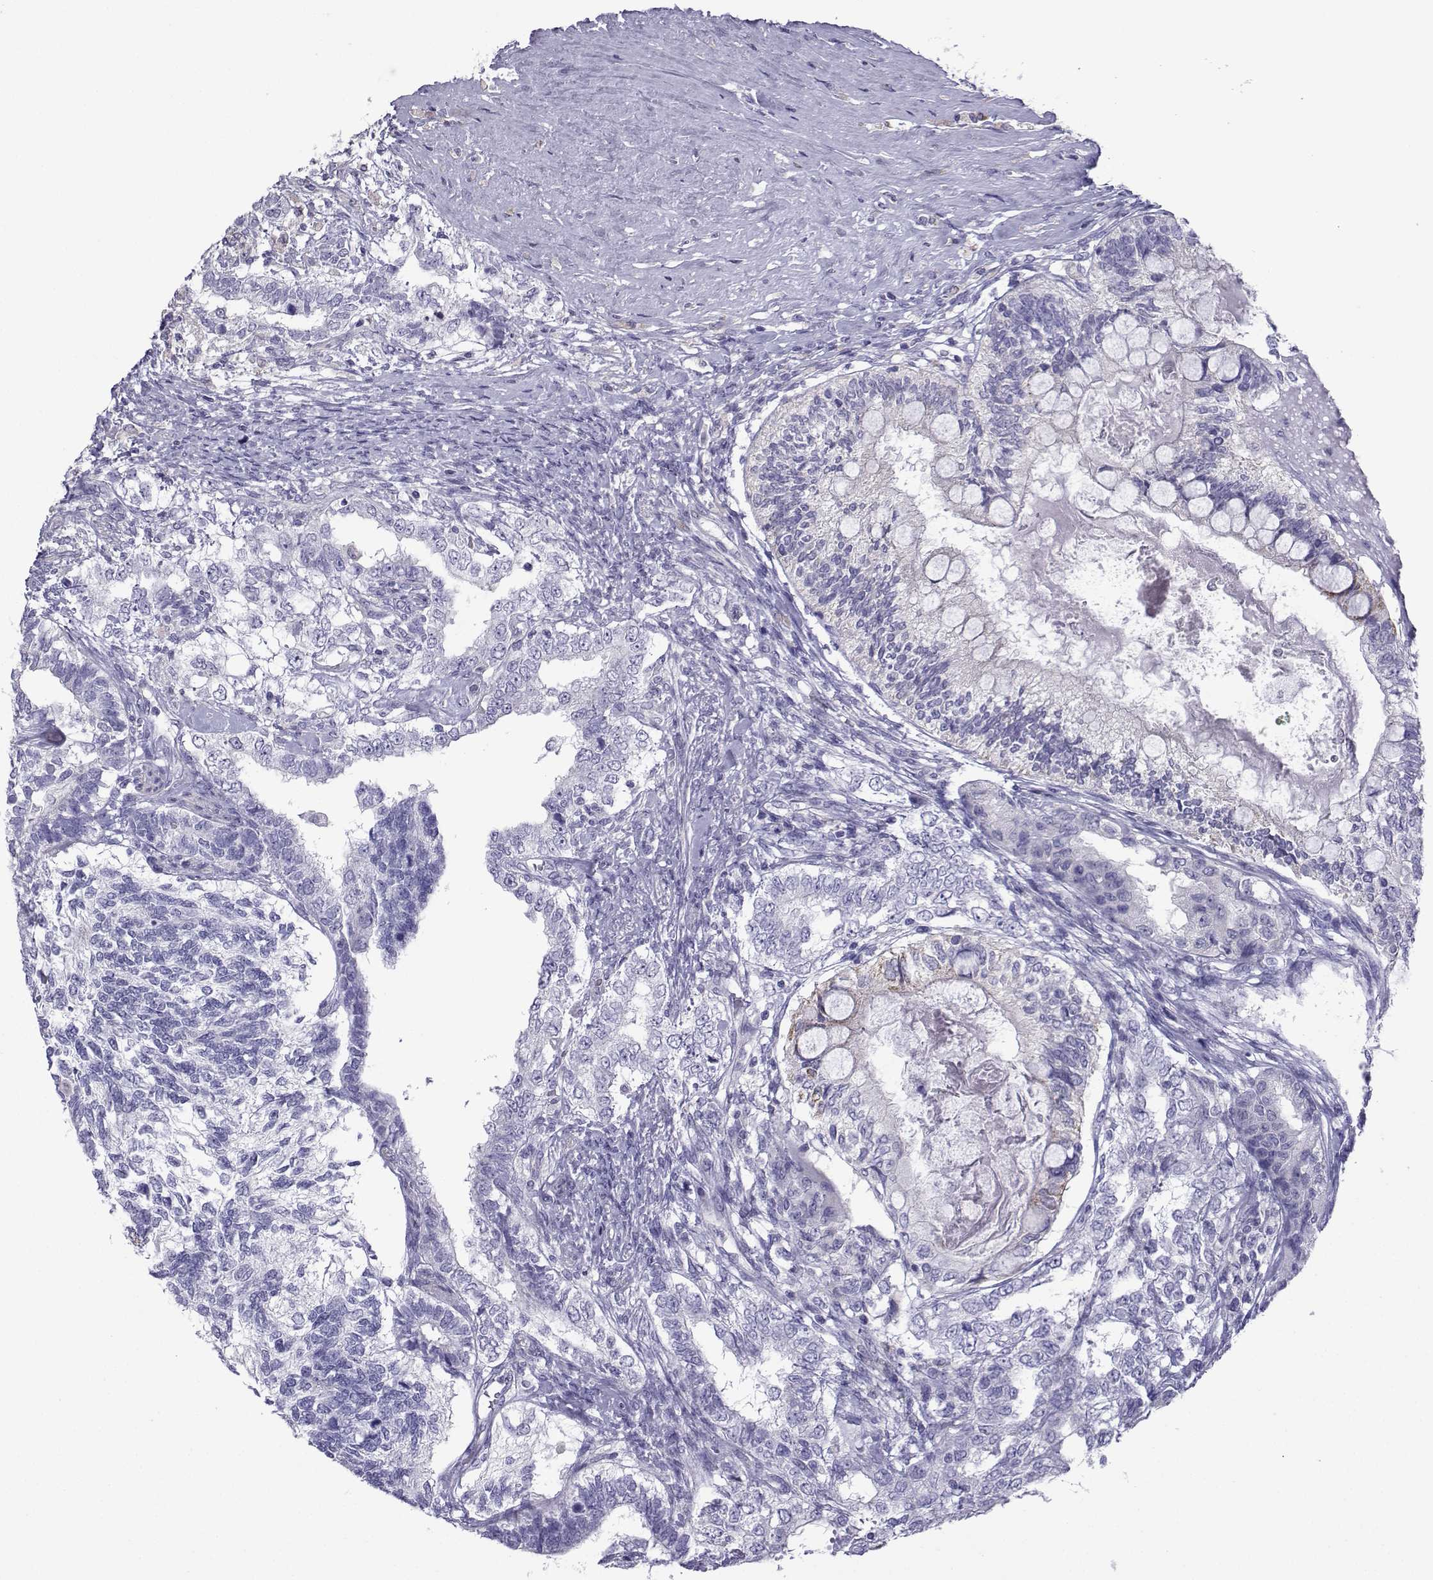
{"staining": {"intensity": "weak", "quantity": "<25%", "location": "cytoplasmic/membranous"}, "tissue": "testis cancer", "cell_type": "Tumor cells", "image_type": "cancer", "snomed": [{"axis": "morphology", "description": "Seminoma, NOS"}, {"axis": "morphology", "description": "Carcinoma, Embryonal, NOS"}, {"axis": "topography", "description": "Testis"}], "caption": "The histopathology image shows no significant positivity in tumor cells of seminoma (testis).", "gene": "CFAP70", "patient": {"sex": "male", "age": 41}}